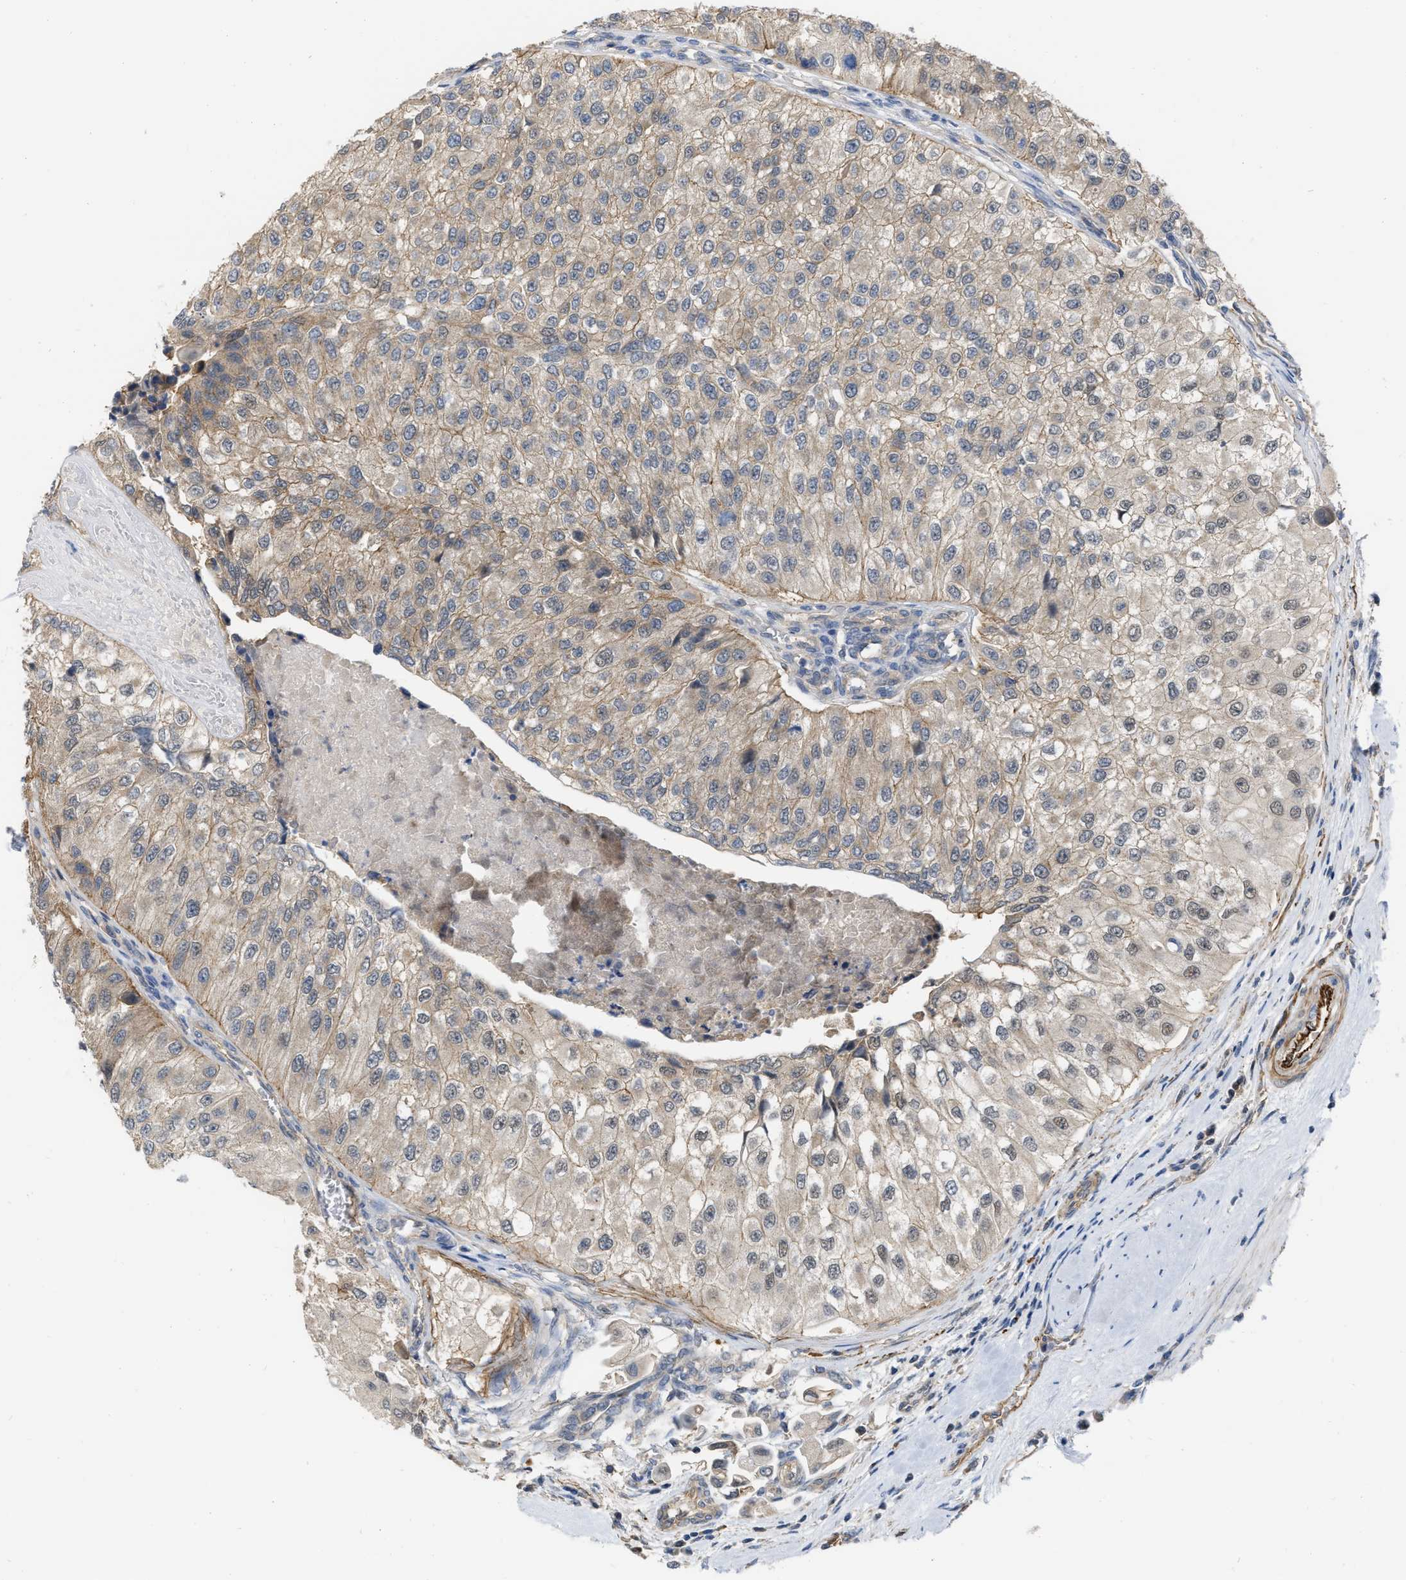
{"staining": {"intensity": "weak", "quantity": "<25%", "location": "cytoplasmic/membranous"}, "tissue": "urothelial cancer", "cell_type": "Tumor cells", "image_type": "cancer", "snomed": [{"axis": "morphology", "description": "Urothelial carcinoma, High grade"}, {"axis": "topography", "description": "Kidney"}, {"axis": "topography", "description": "Urinary bladder"}], "caption": "Immunohistochemistry (IHC) histopathology image of human urothelial carcinoma (high-grade) stained for a protein (brown), which exhibits no positivity in tumor cells.", "gene": "NAPEPLD", "patient": {"sex": "male", "age": 77}}